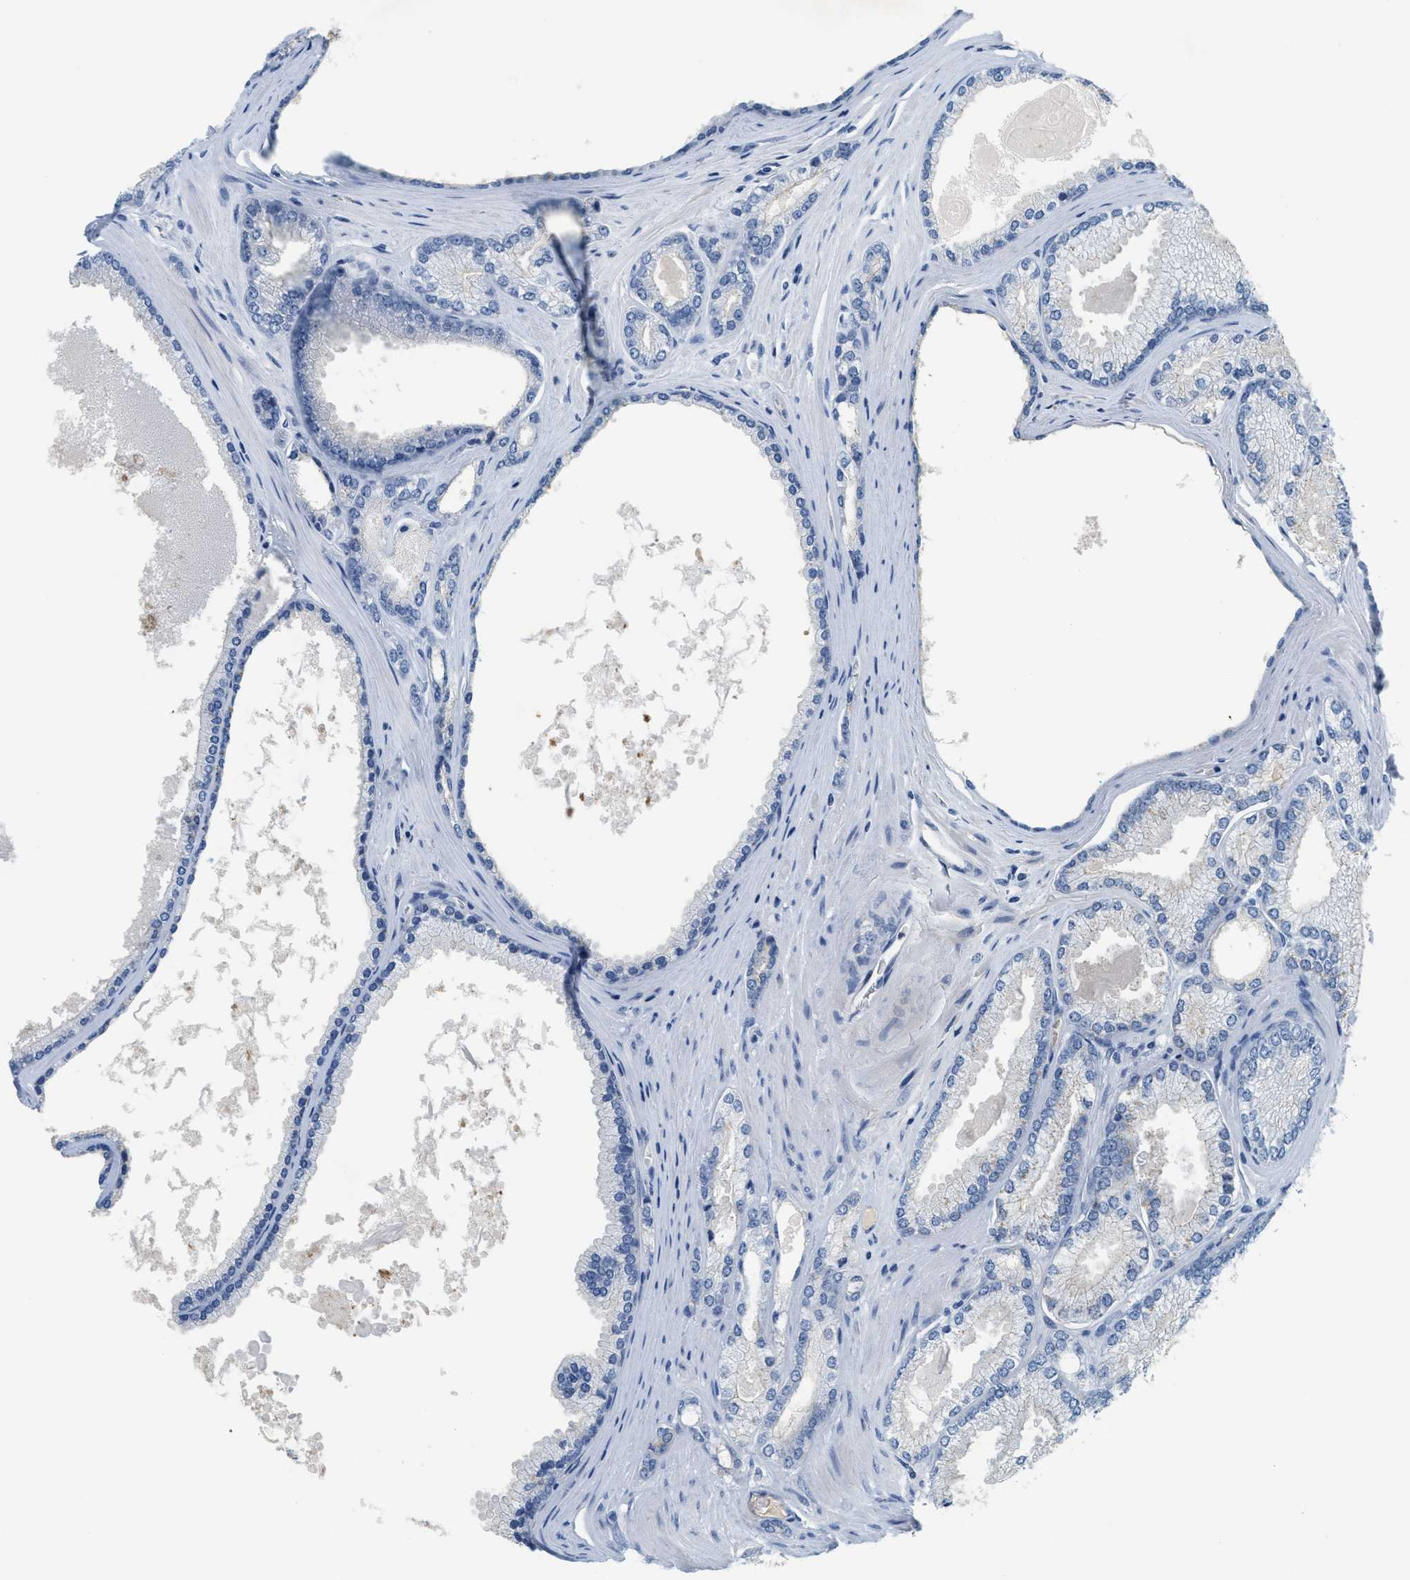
{"staining": {"intensity": "negative", "quantity": "none", "location": "none"}, "tissue": "prostate cancer", "cell_type": "Tumor cells", "image_type": "cancer", "snomed": [{"axis": "morphology", "description": "Adenocarcinoma, High grade"}, {"axis": "topography", "description": "Prostate"}], "caption": "The IHC photomicrograph has no significant staining in tumor cells of prostate cancer tissue. Nuclei are stained in blue.", "gene": "CRB3", "patient": {"sex": "male", "age": 71}}